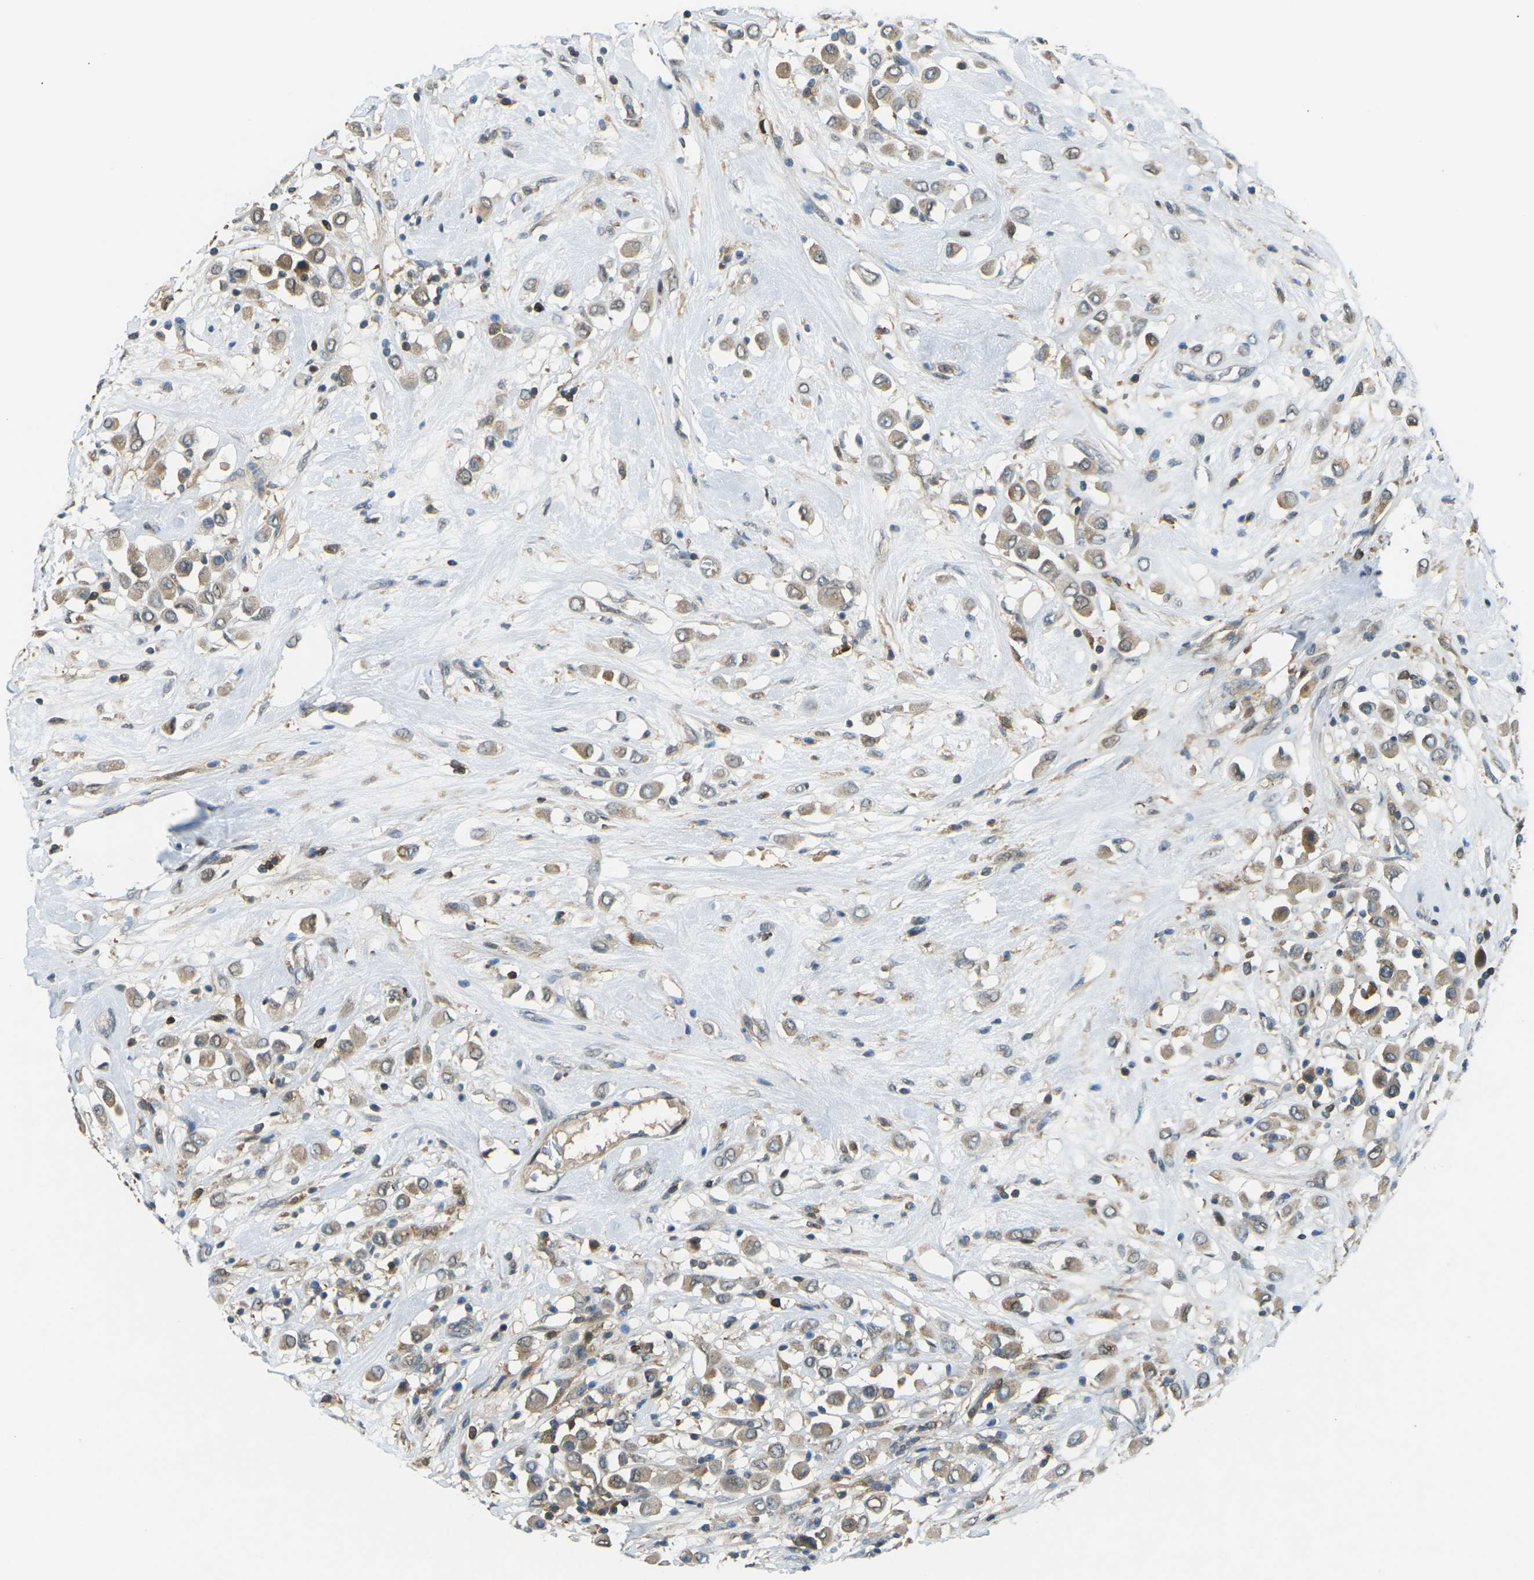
{"staining": {"intensity": "moderate", "quantity": ">75%", "location": "cytoplasmic/membranous,nuclear"}, "tissue": "breast cancer", "cell_type": "Tumor cells", "image_type": "cancer", "snomed": [{"axis": "morphology", "description": "Duct carcinoma"}, {"axis": "topography", "description": "Breast"}], "caption": "Breast cancer (invasive ductal carcinoma) was stained to show a protein in brown. There is medium levels of moderate cytoplasmic/membranous and nuclear staining in about >75% of tumor cells.", "gene": "PIEZO2", "patient": {"sex": "female", "age": 61}}